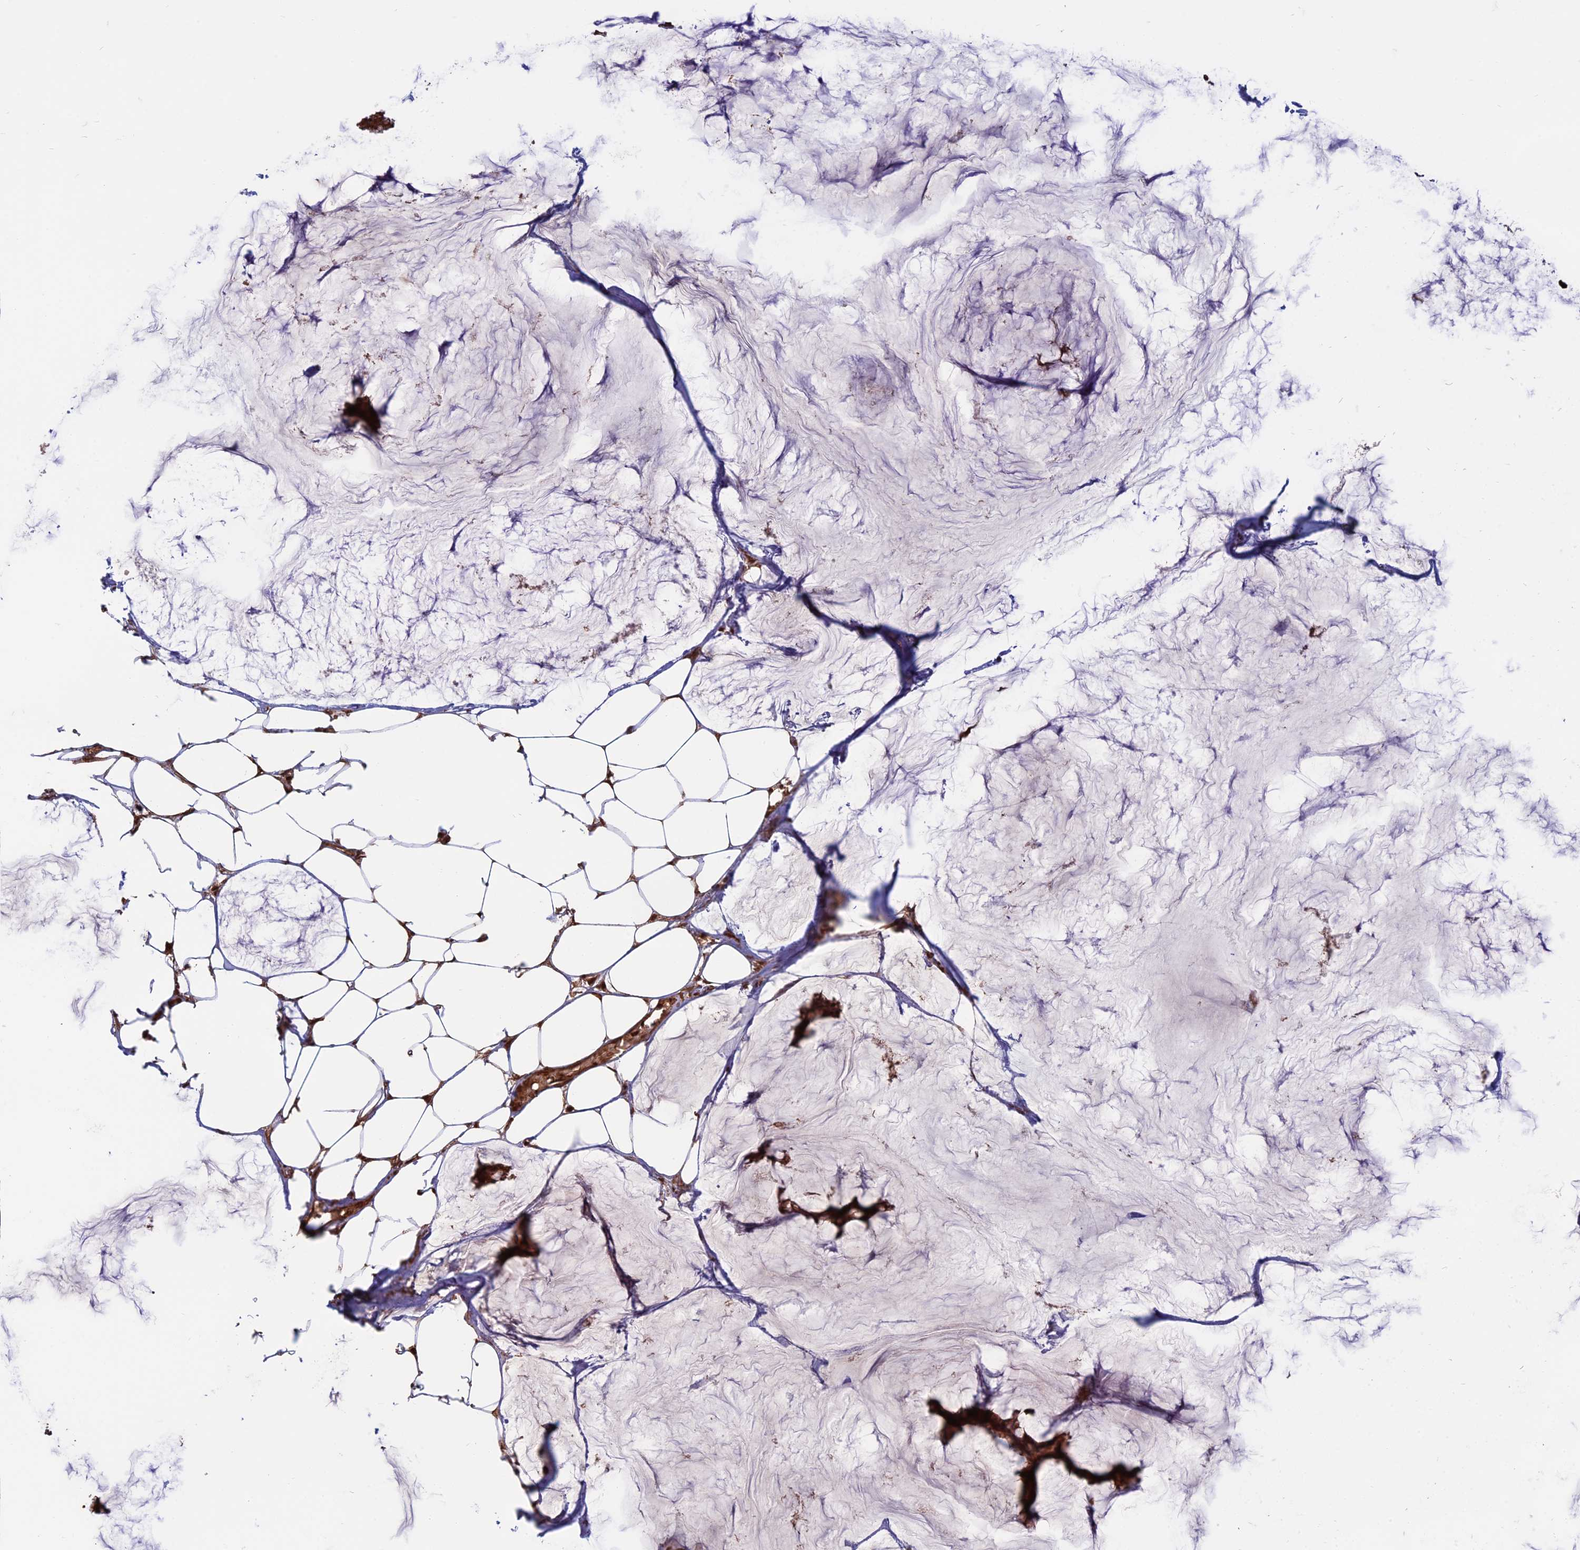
{"staining": {"intensity": "strong", "quantity": ">75%", "location": "cytoplasmic/membranous,nuclear"}, "tissue": "breast cancer", "cell_type": "Tumor cells", "image_type": "cancer", "snomed": [{"axis": "morphology", "description": "Duct carcinoma"}, {"axis": "topography", "description": "Breast"}], "caption": "Tumor cells exhibit strong cytoplasmic/membranous and nuclear staining in approximately >75% of cells in breast cancer (invasive ductal carcinoma).", "gene": "MFAP1", "patient": {"sex": "female", "age": 93}}